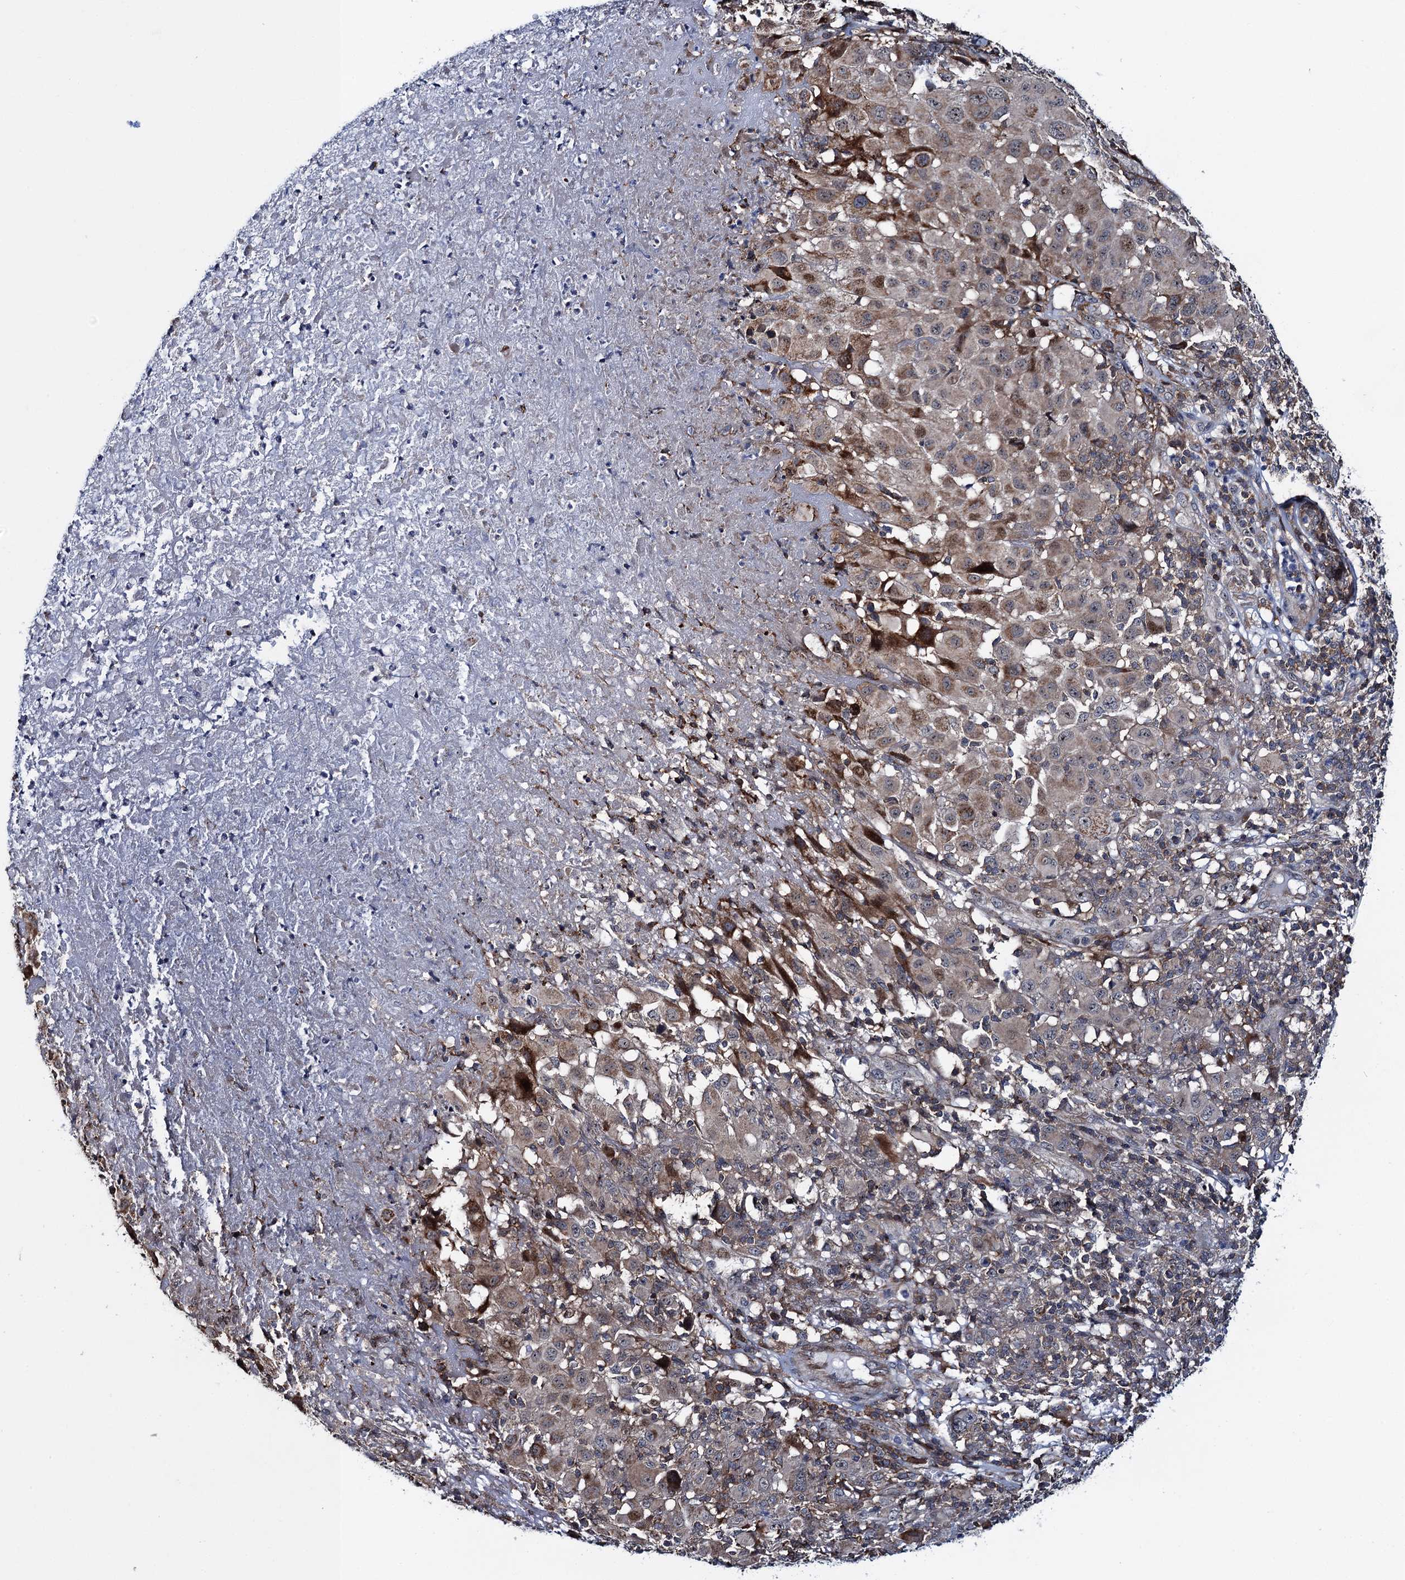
{"staining": {"intensity": "weak", "quantity": "25%-75%", "location": "cytoplasmic/membranous"}, "tissue": "melanoma", "cell_type": "Tumor cells", "image_type": "cancer", "snomed": [{"axis": "morphology", "description": "Malignant melanoma, NOS"}, {"axis": "topography", "description": "Skin"}], "caption": "Human malignant melanoma stained with a brown dye reveals weak cytoplasmic/membranous positive positivity in about 25%-75% of tumor cells.", "gene": "CCDC102A", "patient": {"sex": "male", "age": 73}}